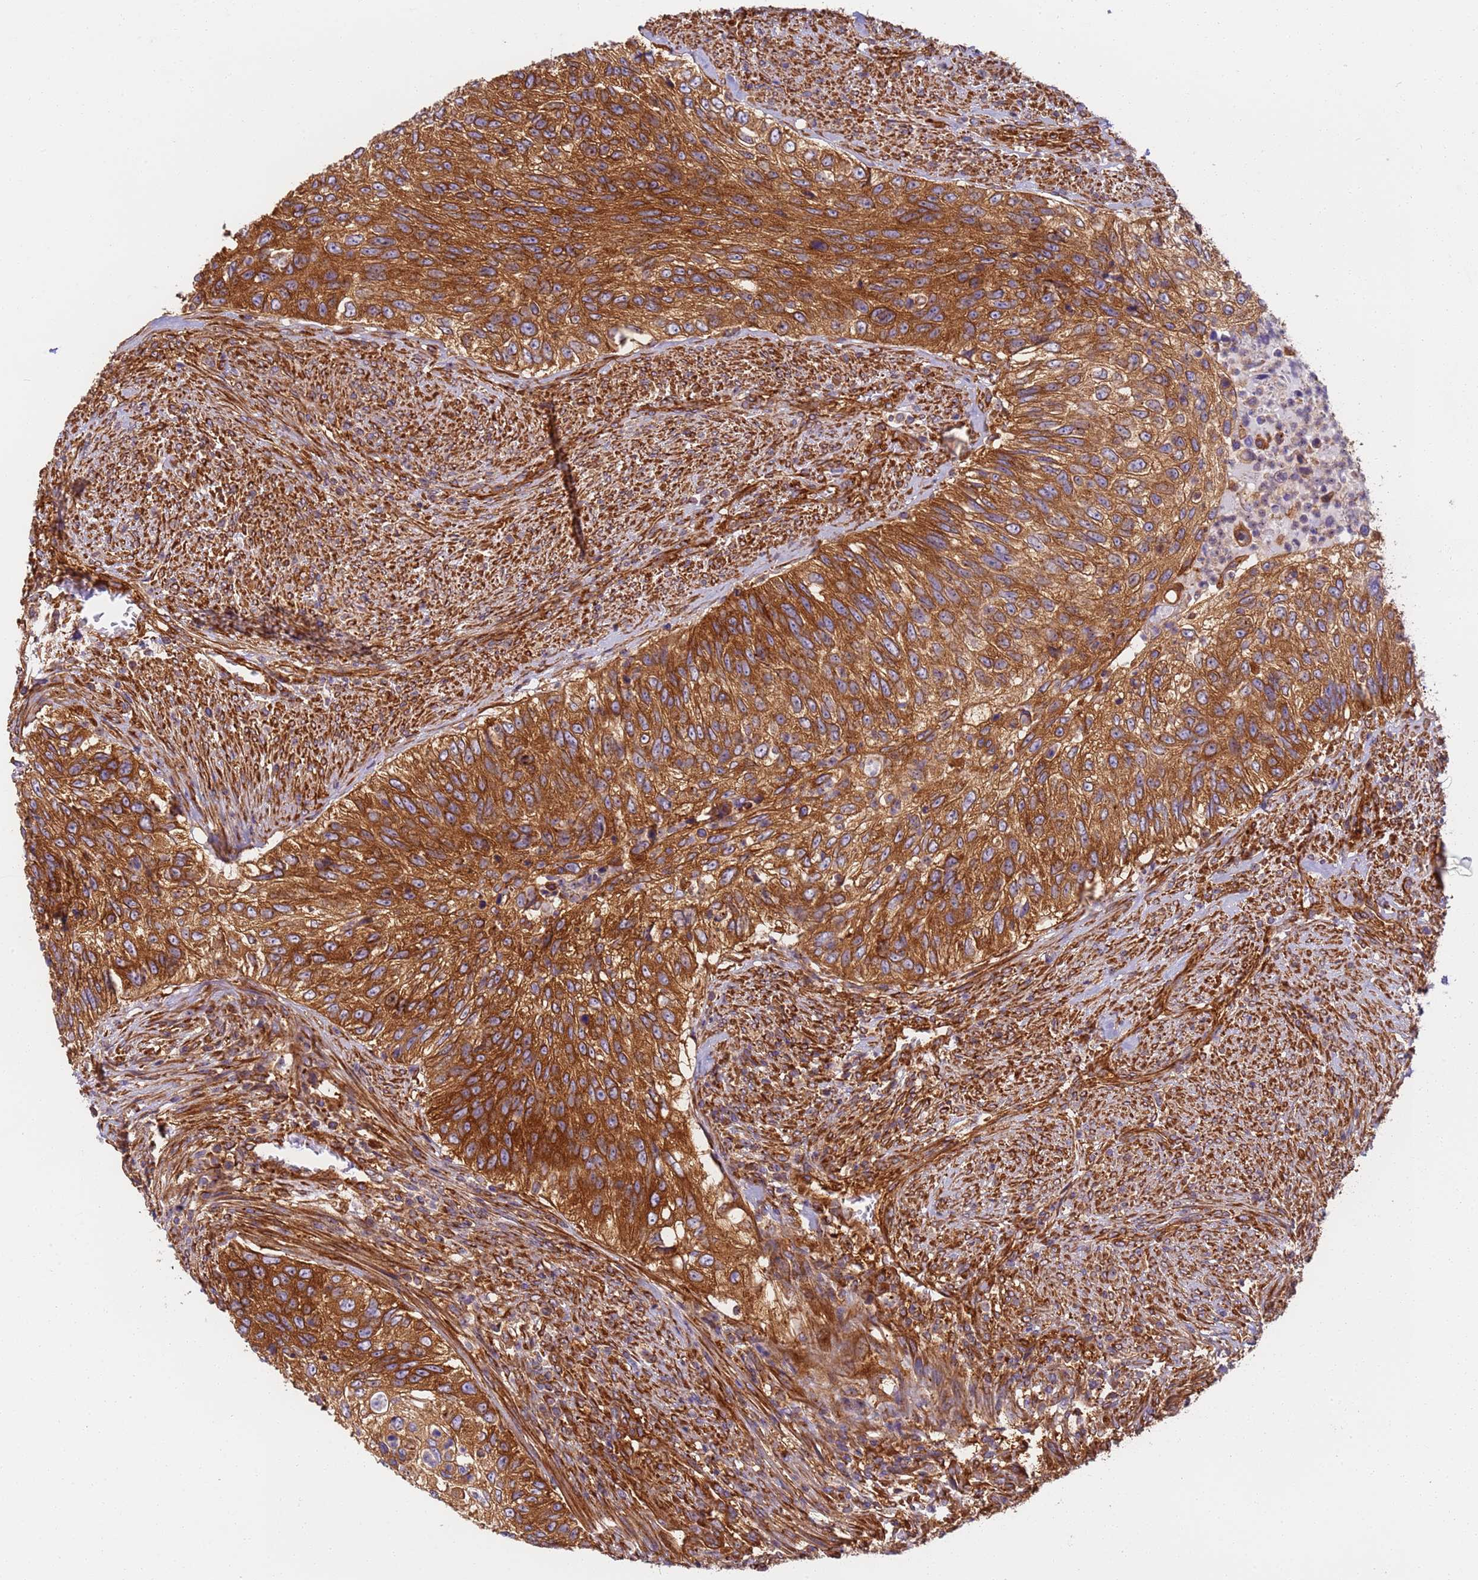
{"staining": {"intensity": "strong", "quantity": ">75%", "location": "cytoplasmic/membranous"}, "tissue": "urothelial cancer", "cell_type": "Tumor cells", "image_type": "cancer", "snomed": [{"axis": "morphology", "description": "Urothelial carcinoma, High grade"}, {"axis": "topography", "description": "Urinary bladder"}], "caption": "This is a micrograph of IHC staining of high-grade urothelial carcinoma, which shows strong expression in the cytoplasmic/membranous of tumor cells.", "gene": "DYNC1I2", "patient": {"sex": "female", "age": 60}}